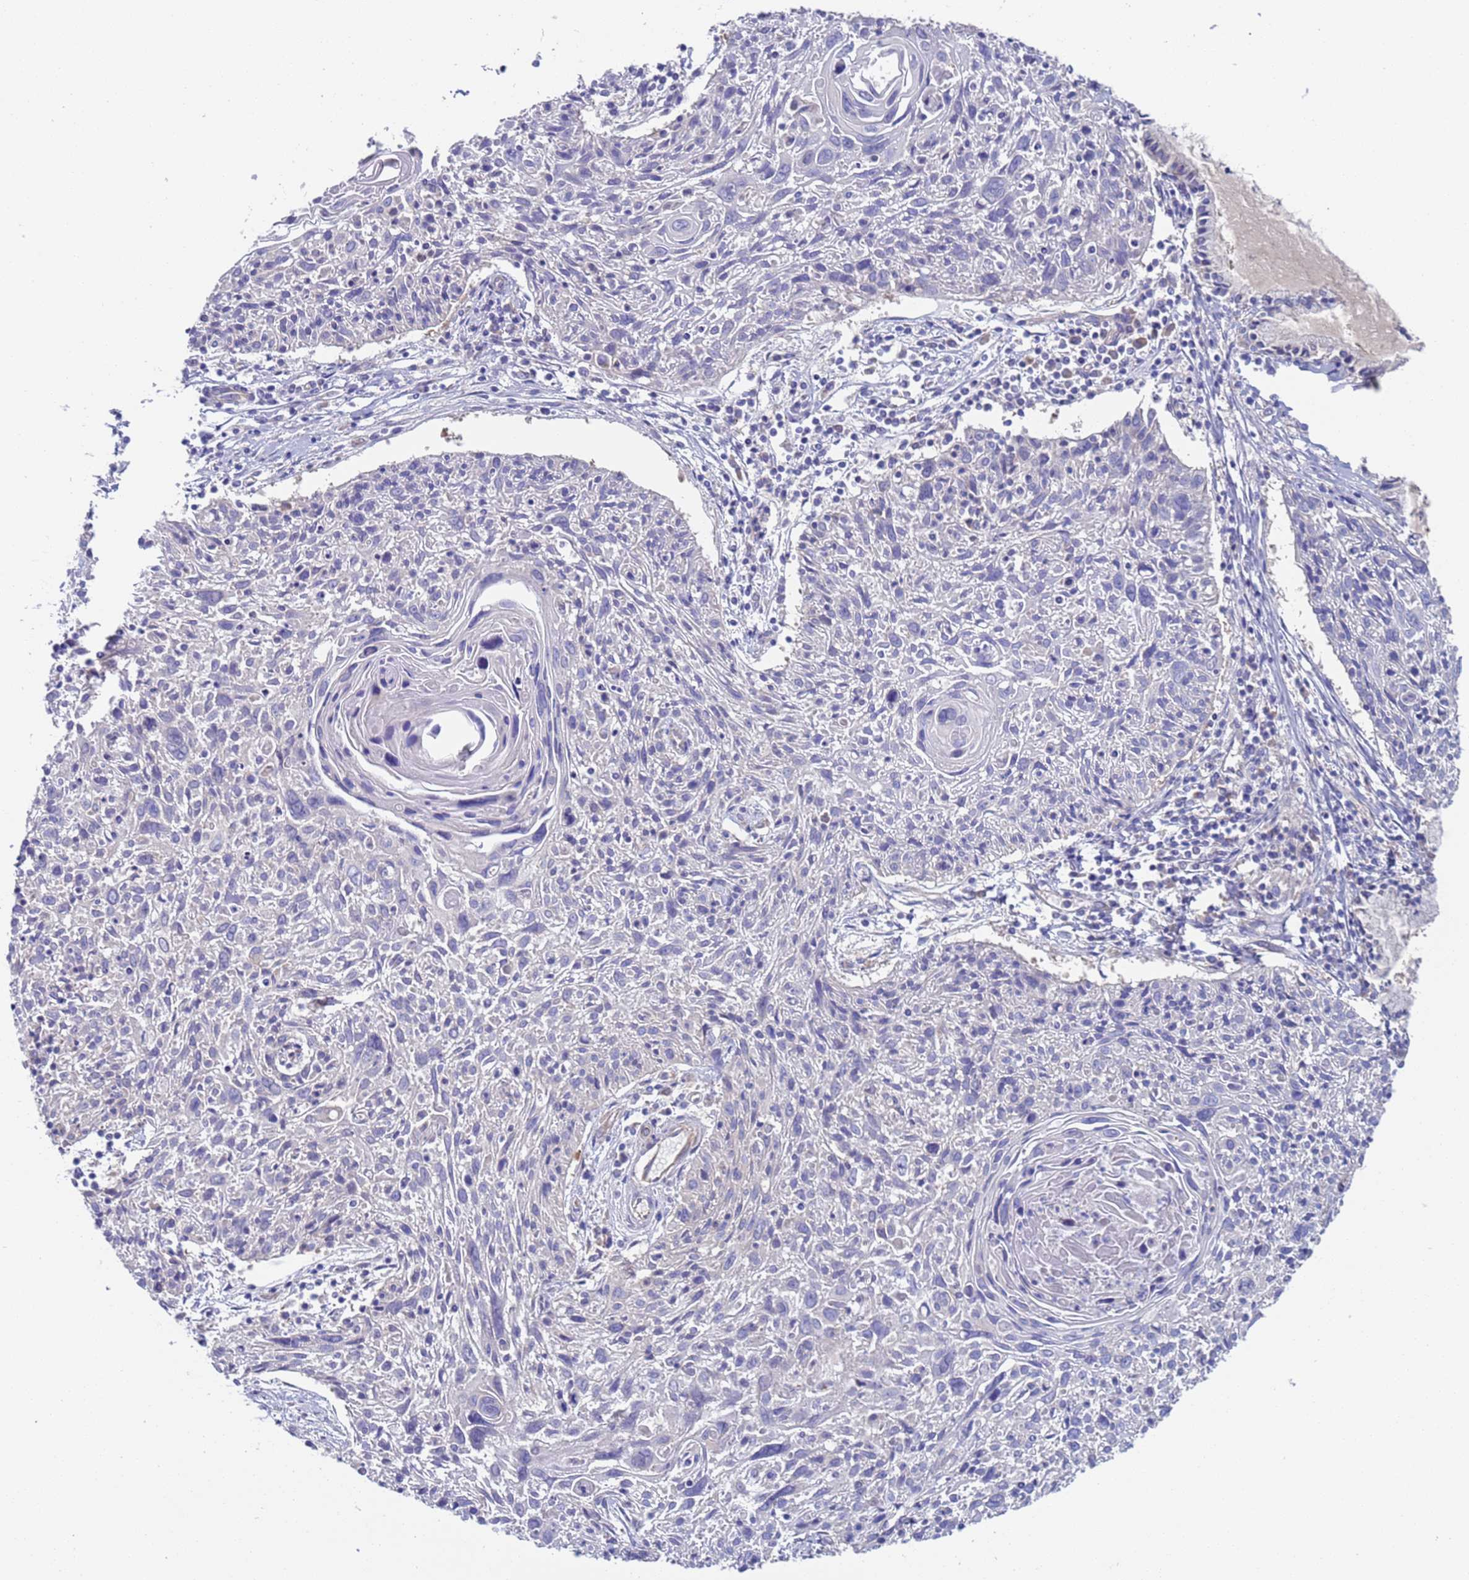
{"staining": {"intensity": "negative", "quantity": "none", "location": "none"}, "tissue": "cervical cancer", "cell_type": "Tumor cells", "image_type": "cancer", "snomed": [{"axis": "morphology", "description": "Squamous cell carcinoma, NOS"}, {"axis": "topography", "description": "Cervix"}], "caption": "This is an immunohistochemistry (IHC) photomicrograph of human cervical cancer. There is no positivity in tumor cells.", "gene": "PET117", "patient": {"sex": "female", "age": 51}}